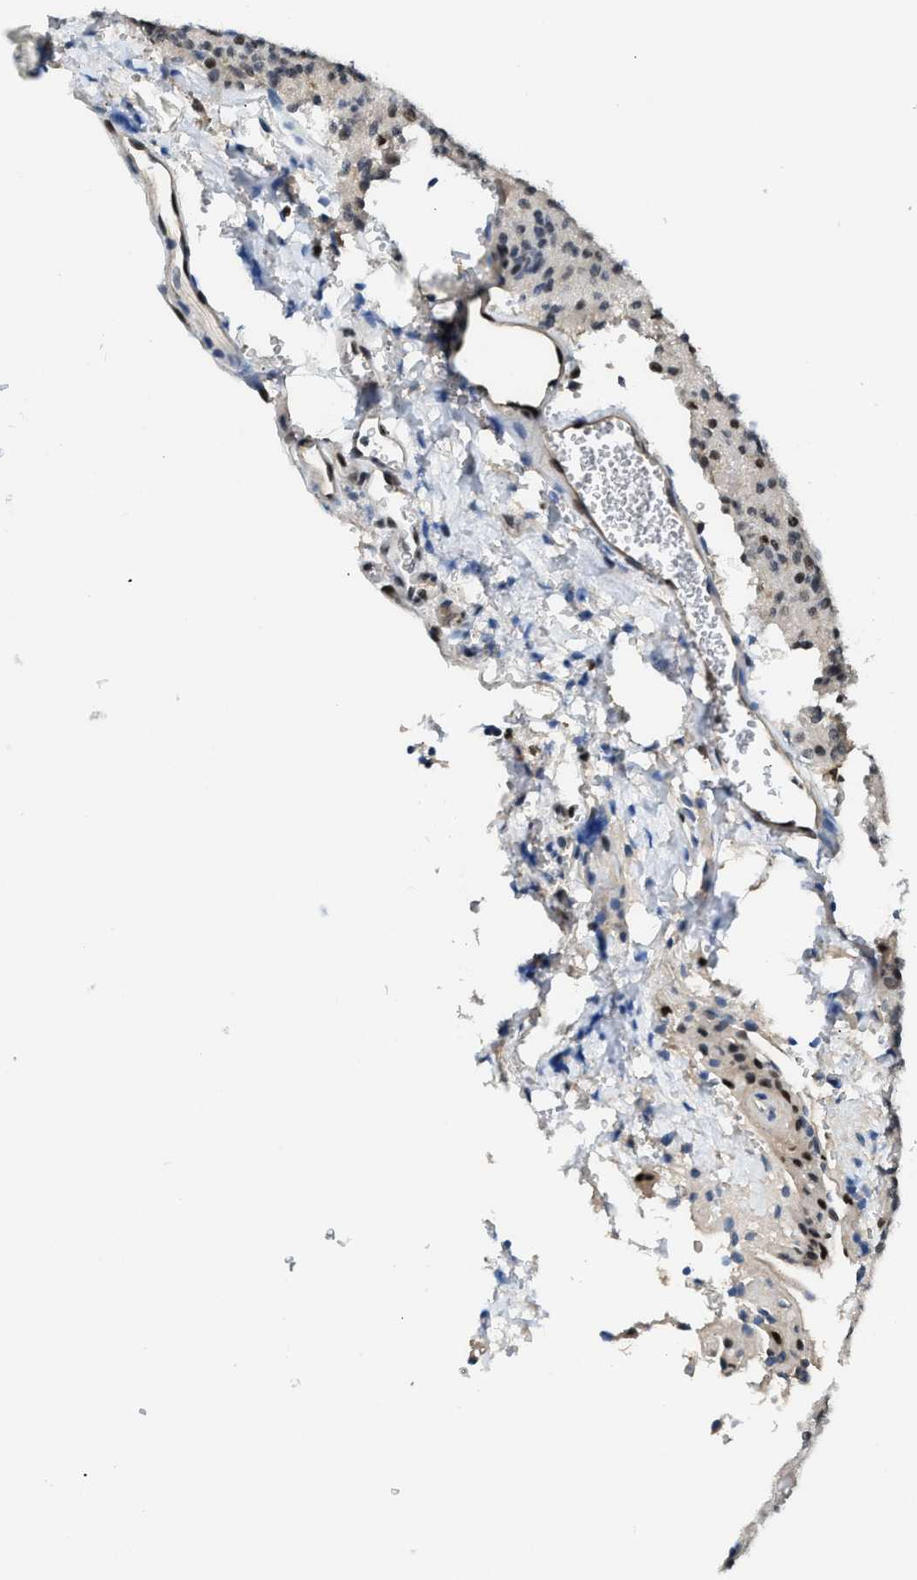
{"staining": {"intensity": "strong", "quantity": "<25%", "location": "nuclear"}, "tissue": "glioma", "cell_type": "Tumor cells", "image_type": "cancer", "snomed": [{"axis": "morphology", "description": "Glioma, malignant, High grade"}, {"axis": "topography", "description": "Brain"}], "caption": "Malignant glioma (high-grade) stained for a protein displays strong nuclear positivity in tumor cells. (brown staining indicates protein expression, while blue staining denotes nuclei).", "gene": "ALX1", "patient": {"sex": "male", "age": 34}}